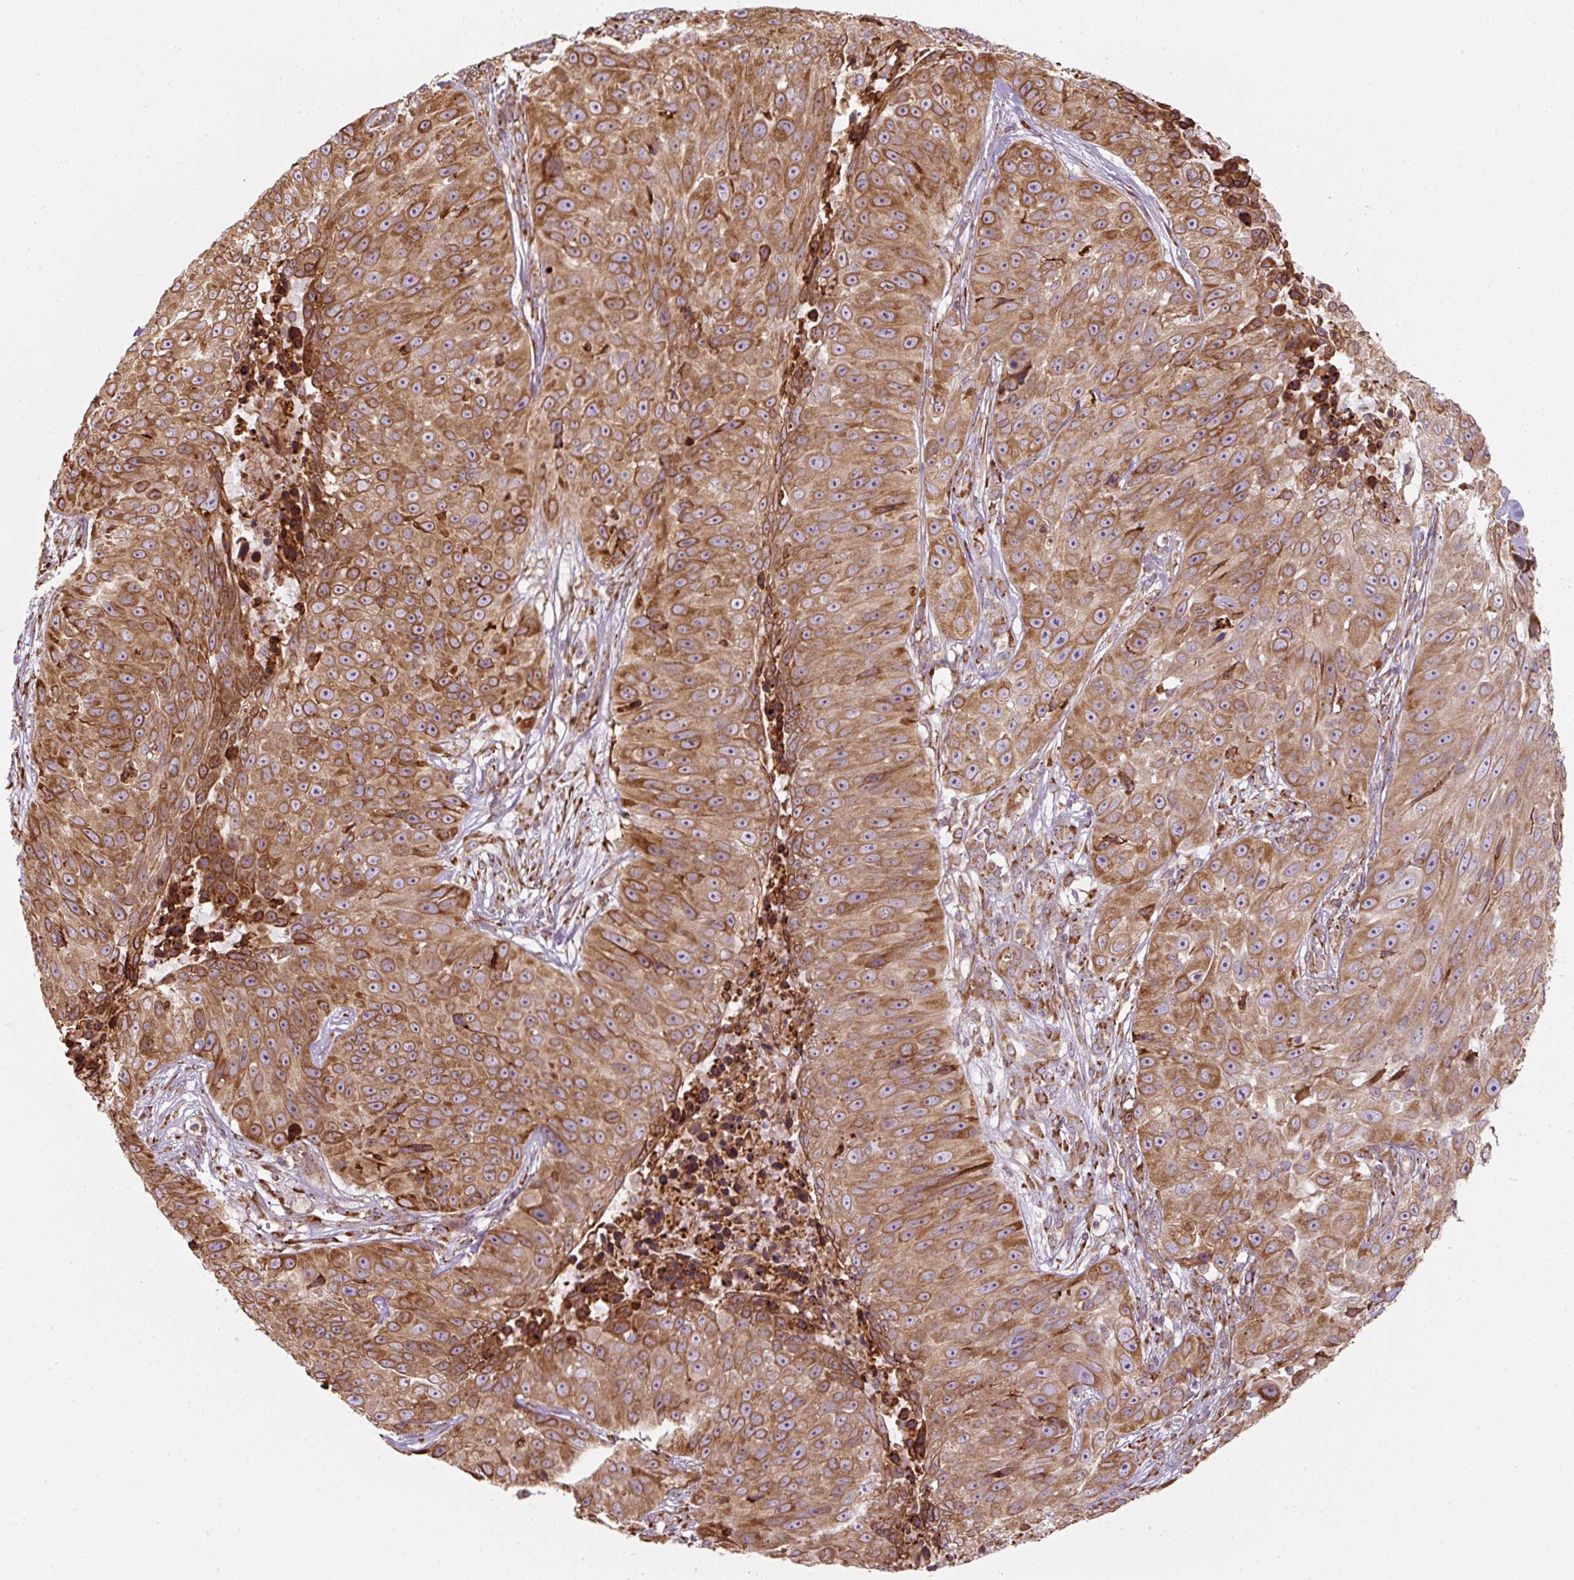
{"staining": {"intensity": "strong", "quantity": ">75%", "location": "cytoplasmic/membranous"}, "tissue": "skin cancer", "cell_type": "Tumor cells", "image_type": "cancer", "snomed": [{"axis": "morphology", "description": "Squamous cell carcinoma, NOS"}, {"axis": "topography", "description": "Skin"}], "caption": "Tumor cells reveal strong cytoplasmic/membranous positivity in about >75% of cells in skin cancer.", "gene": "PRKCSH", "patient": {"sex": "female", "age": 87}}